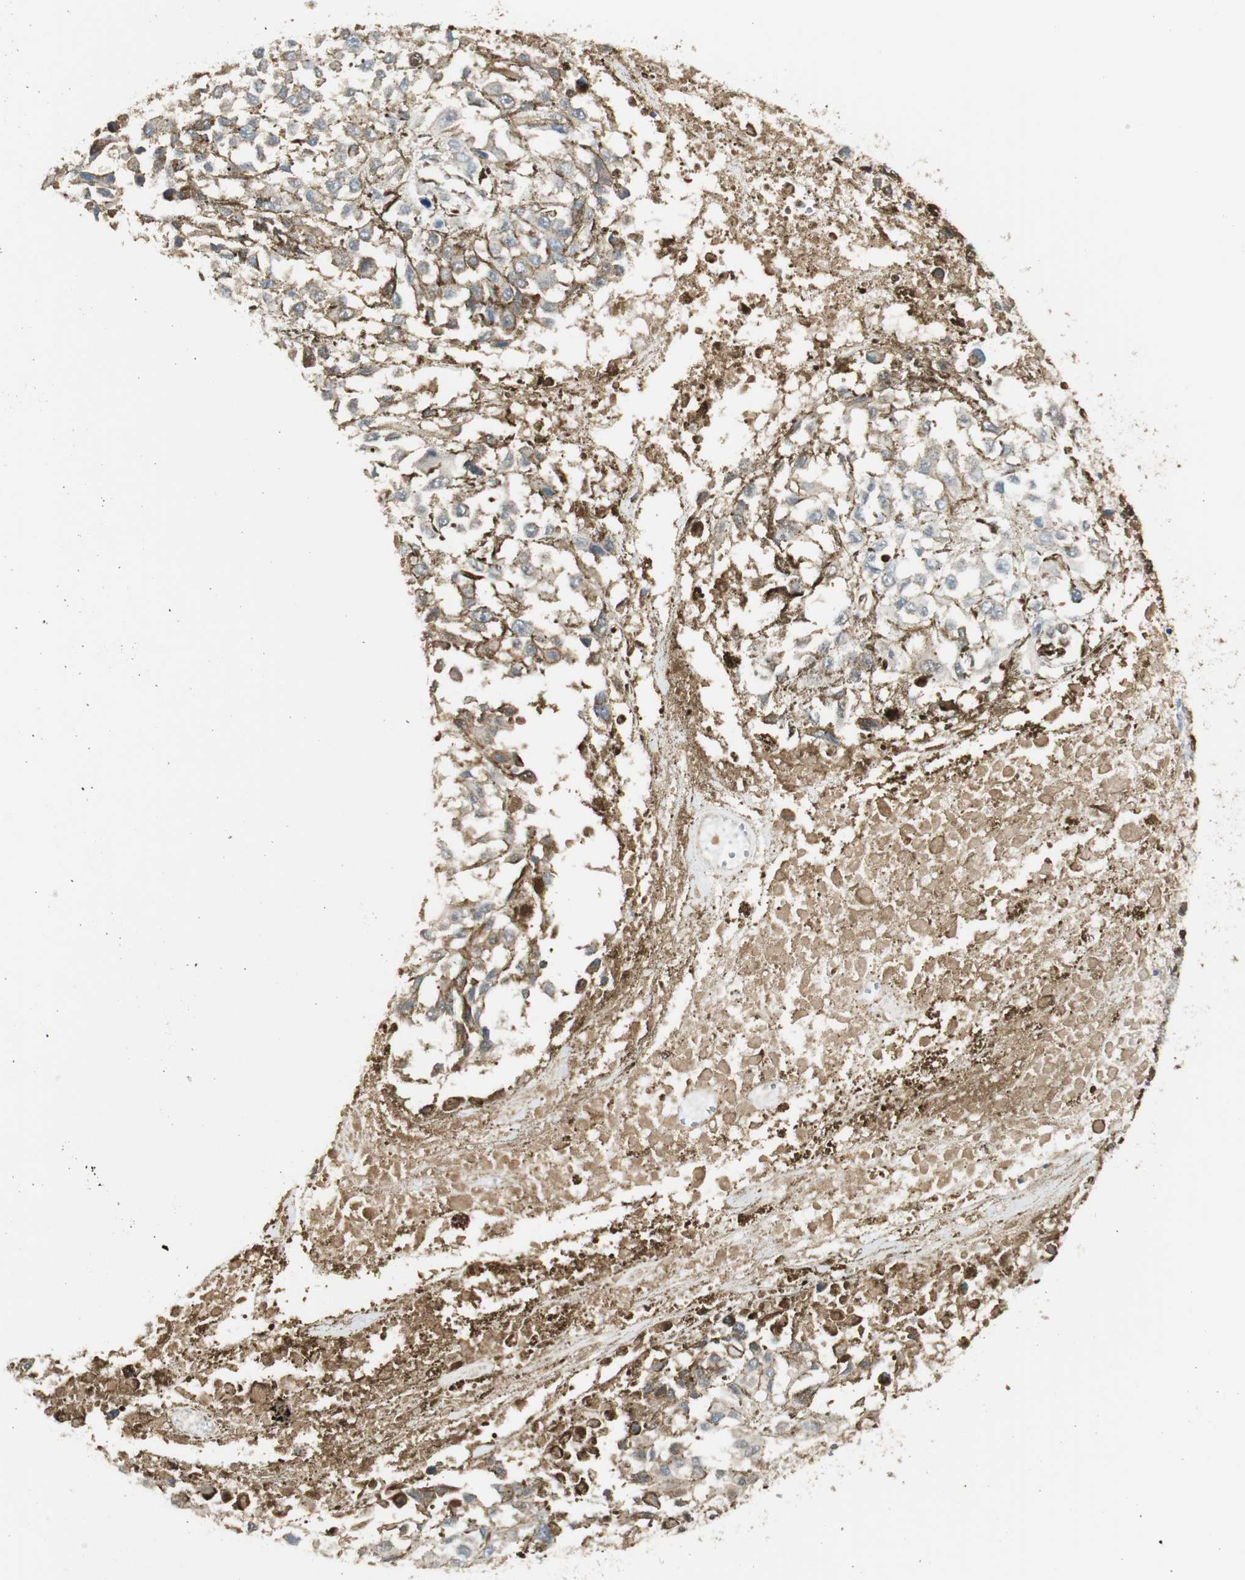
{"staining": {"intensity": "weak", "quantity": ">75%", "location": "cytoplasmic/membranous"}, "tissue": "melanoma", "cell_type": "Tumor cells", "image_type": "cancer", "snomed": [{"axis": "morphology", "description": "Malignant melanoma, Metastatic site"}, {"axis": "topography", "description": "Lymph node"}], "caption": "High-magnification brightfield microscopy of malignant melanoma (metastatic site) stained with DAB (brown) and counterstained with hematoxylin (blue). tumor cells exhibit weak cytoplasmic/membranous positivity is seen in approximately>75% of cells.", "gene": "SERPINB6", "patient": {"sex": "male", "age": 59}}